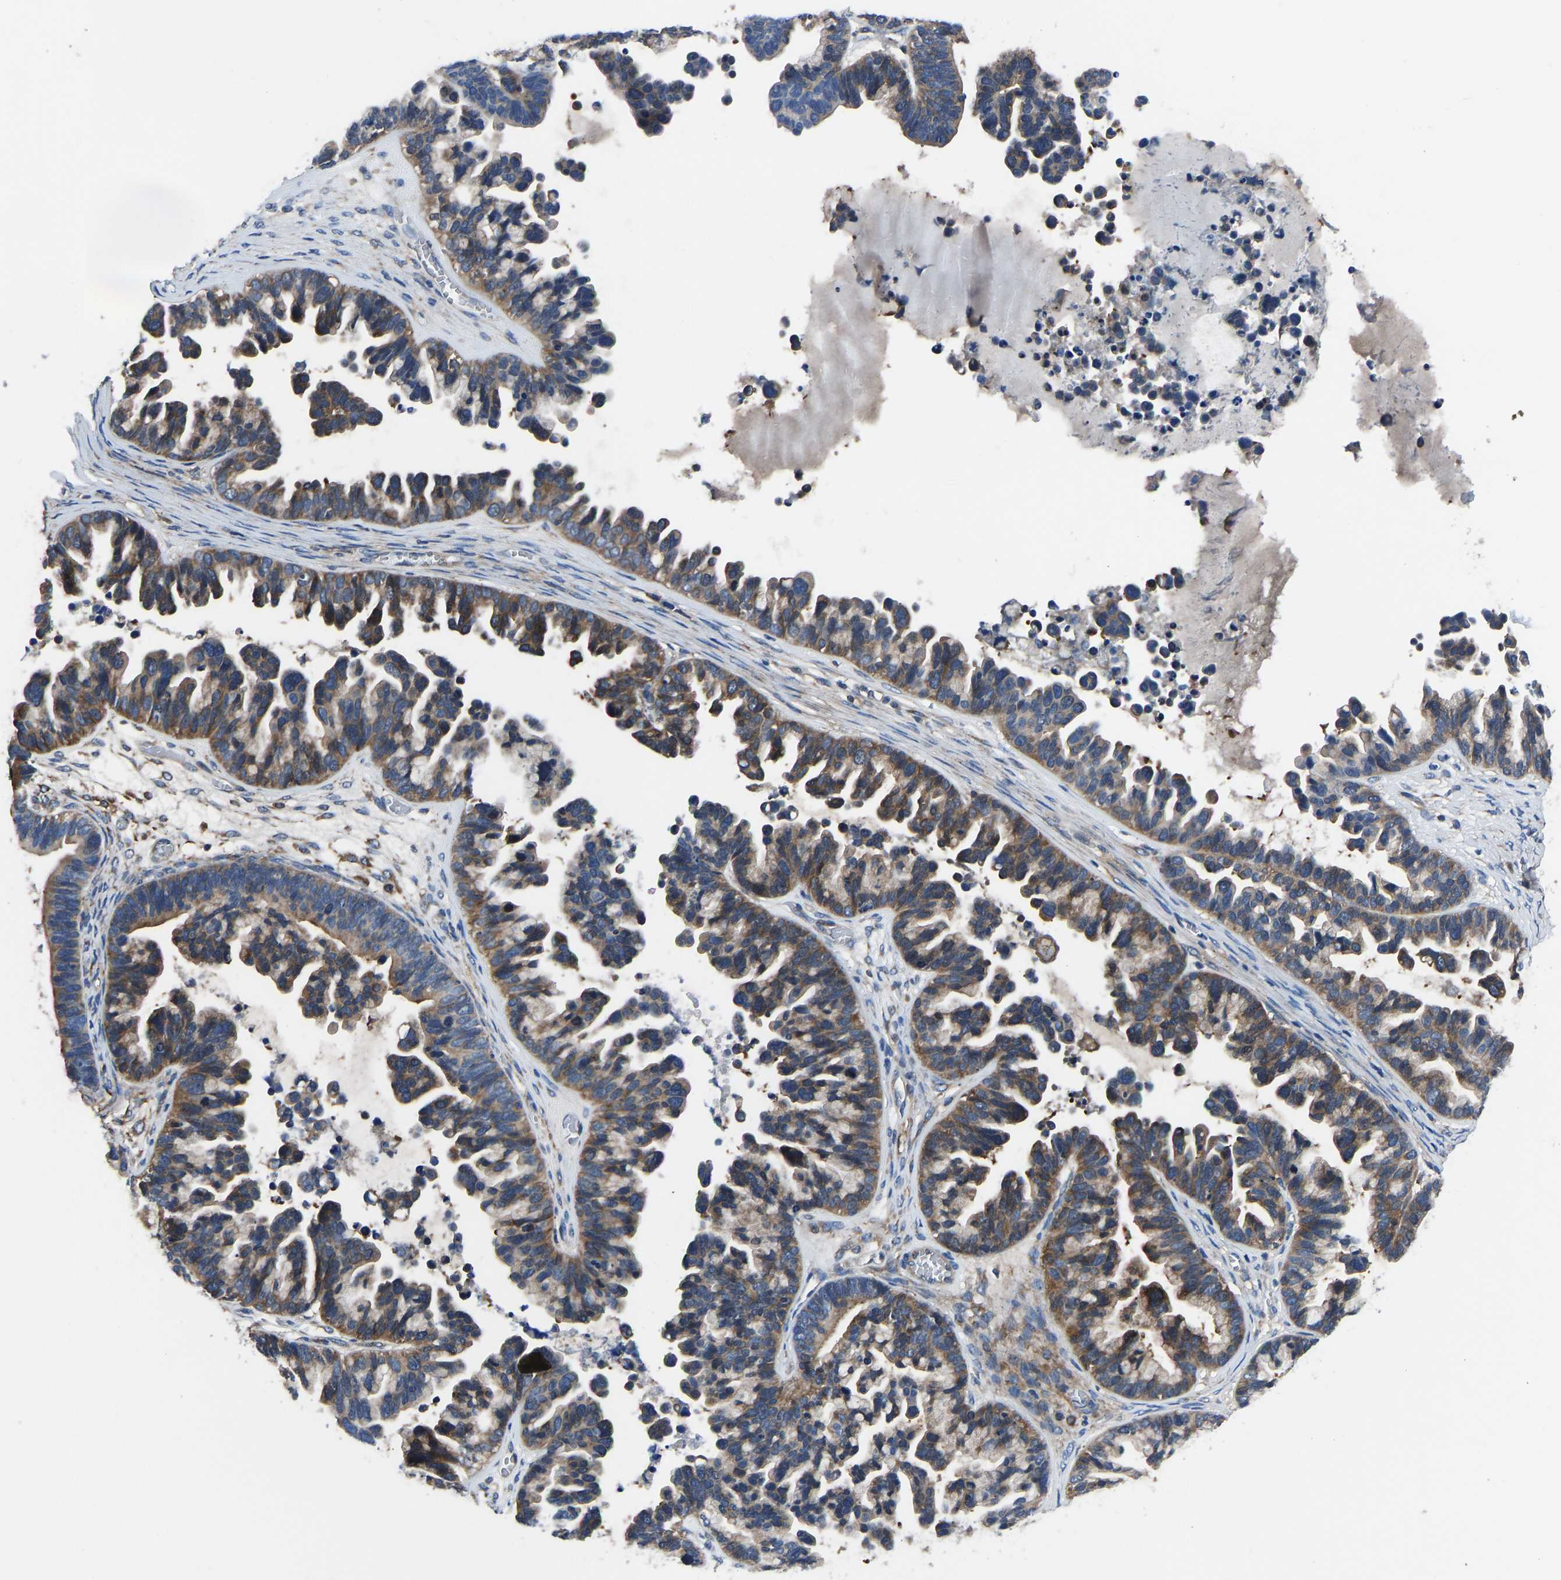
{"staining": {"intensity": "moderate", "quantity": ">75%", "location": "cytoplasmic/membranous"}, "tissue": "ovarian cancer", "cell_type": "Tumor cells", "image_type": "cancer", "snomed": [{"axis": "morphology", "description": "Cystadenocarcinoma, serous, NOS"}, {"axis": "topography", "description": "Ovary"}], "caption": "High-power microscopy captured an immunohistochemistry (IHC) micrograph of ovarian cancer (serous cystadenocarcinoma), revealing moderate cytoplasmic/membranous positivity in about >75% of tumor cells.", "gene": "PRKAR1A", "patient": {"sex": "female", "age": 56}}